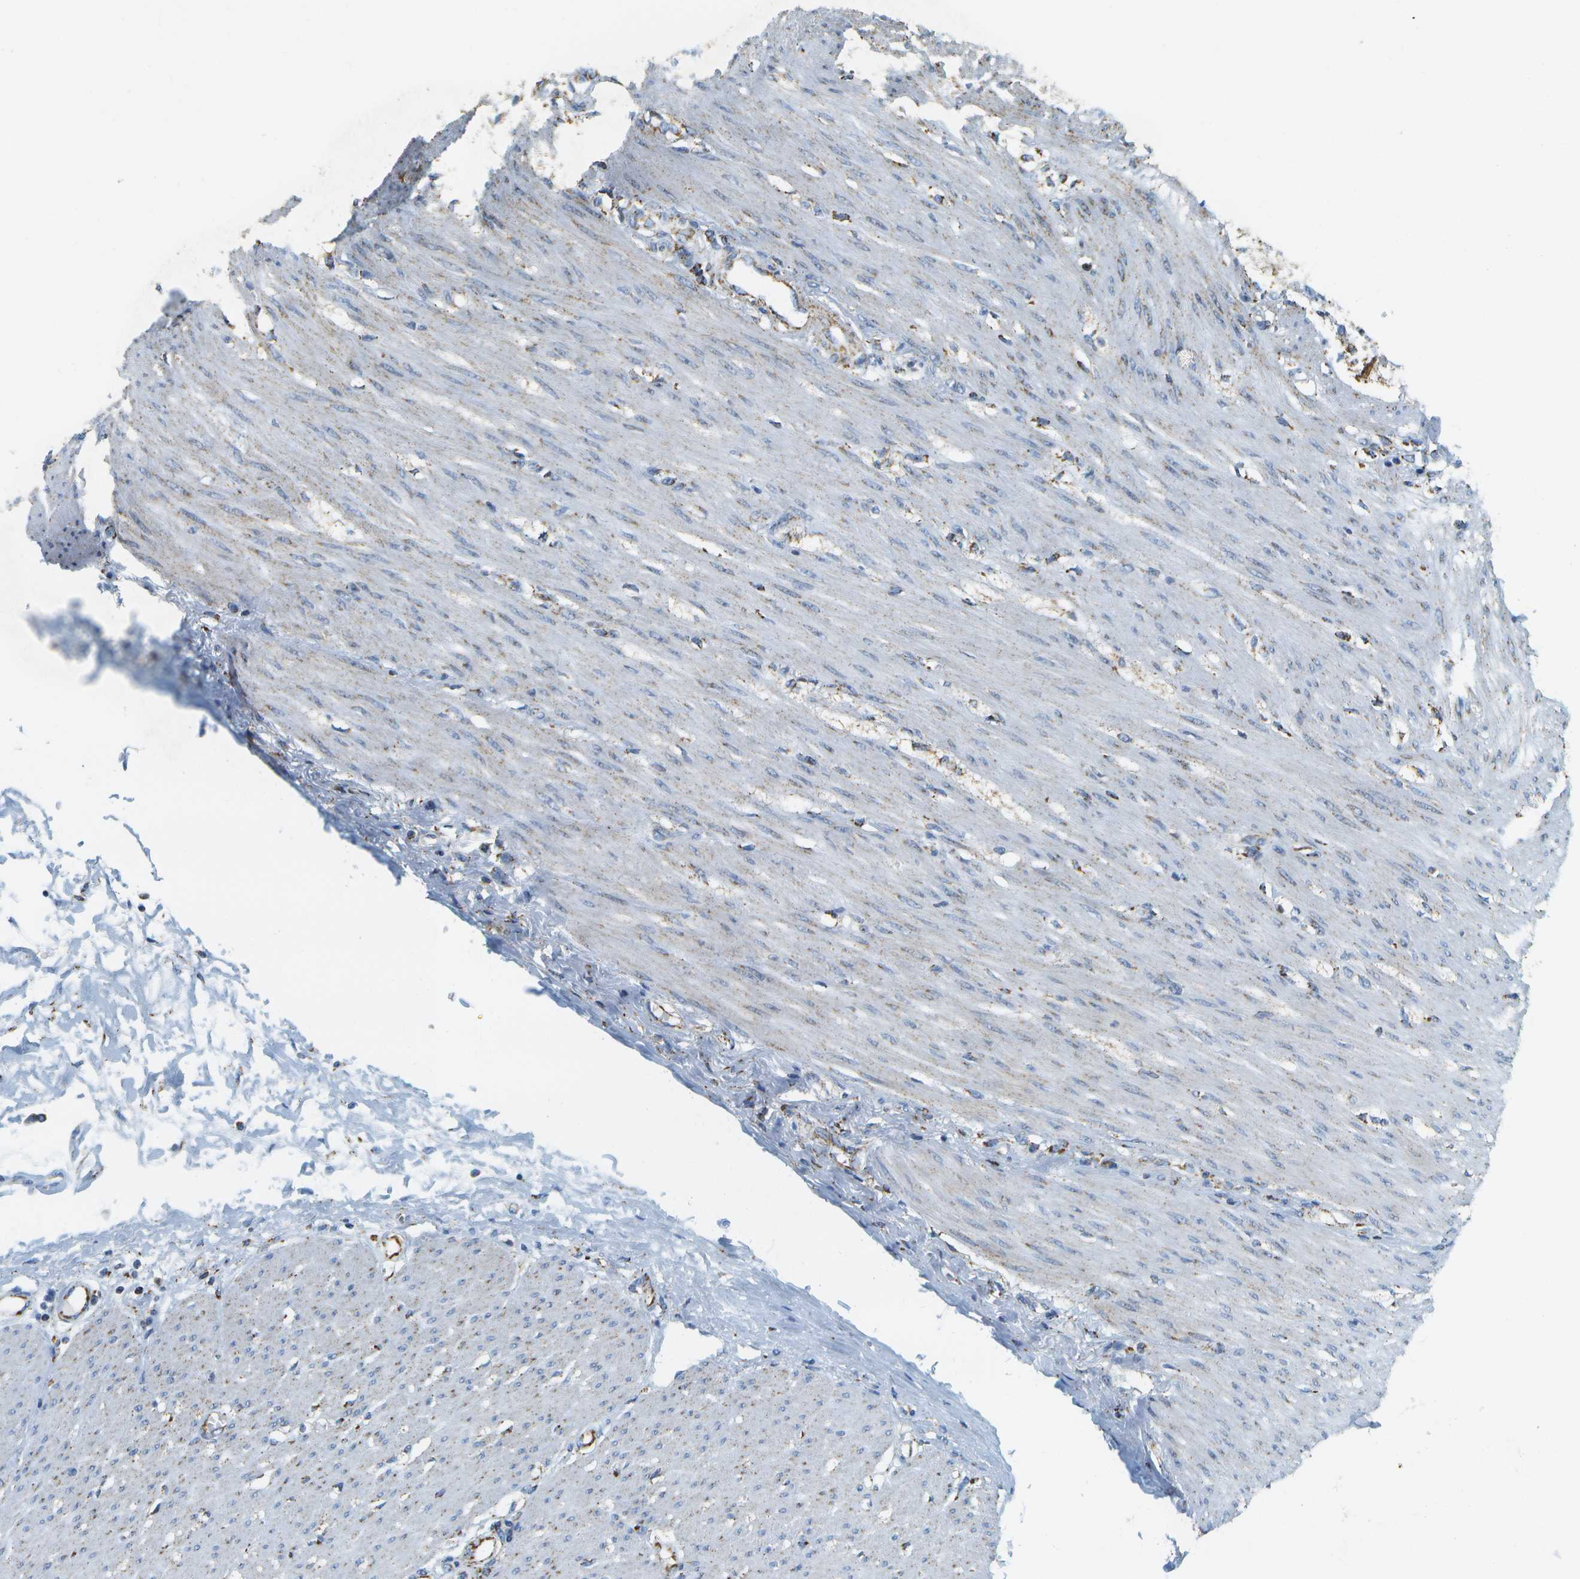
{"staining": {"intensity": "negative", "quantity": "none", "location": "none"}, "tissue": "adipose tissue", "cell_type": "Adipocytes", "image_type": "normal", "snomed": [{"axis": "morphology", "description": "Normal tissue, NOS"}, {"axis": "morphology", "description": "Adenocarcinoma, NOS"}, {"axis": "topography", "description": "Colon"}, {"axis": "topography", "description": "Peripheral nerve tissue"}], "caption": "IHC photomicrograph of normal adipose tissue: human adipose tissue stained with DAB (3,3'-diaminobenzidine) demonstrates no significant protein positivity in adipocytes. Nuclei are stained in blue.", "gene": "HLCS", "patient": {"sex": "male", "age": 14}}